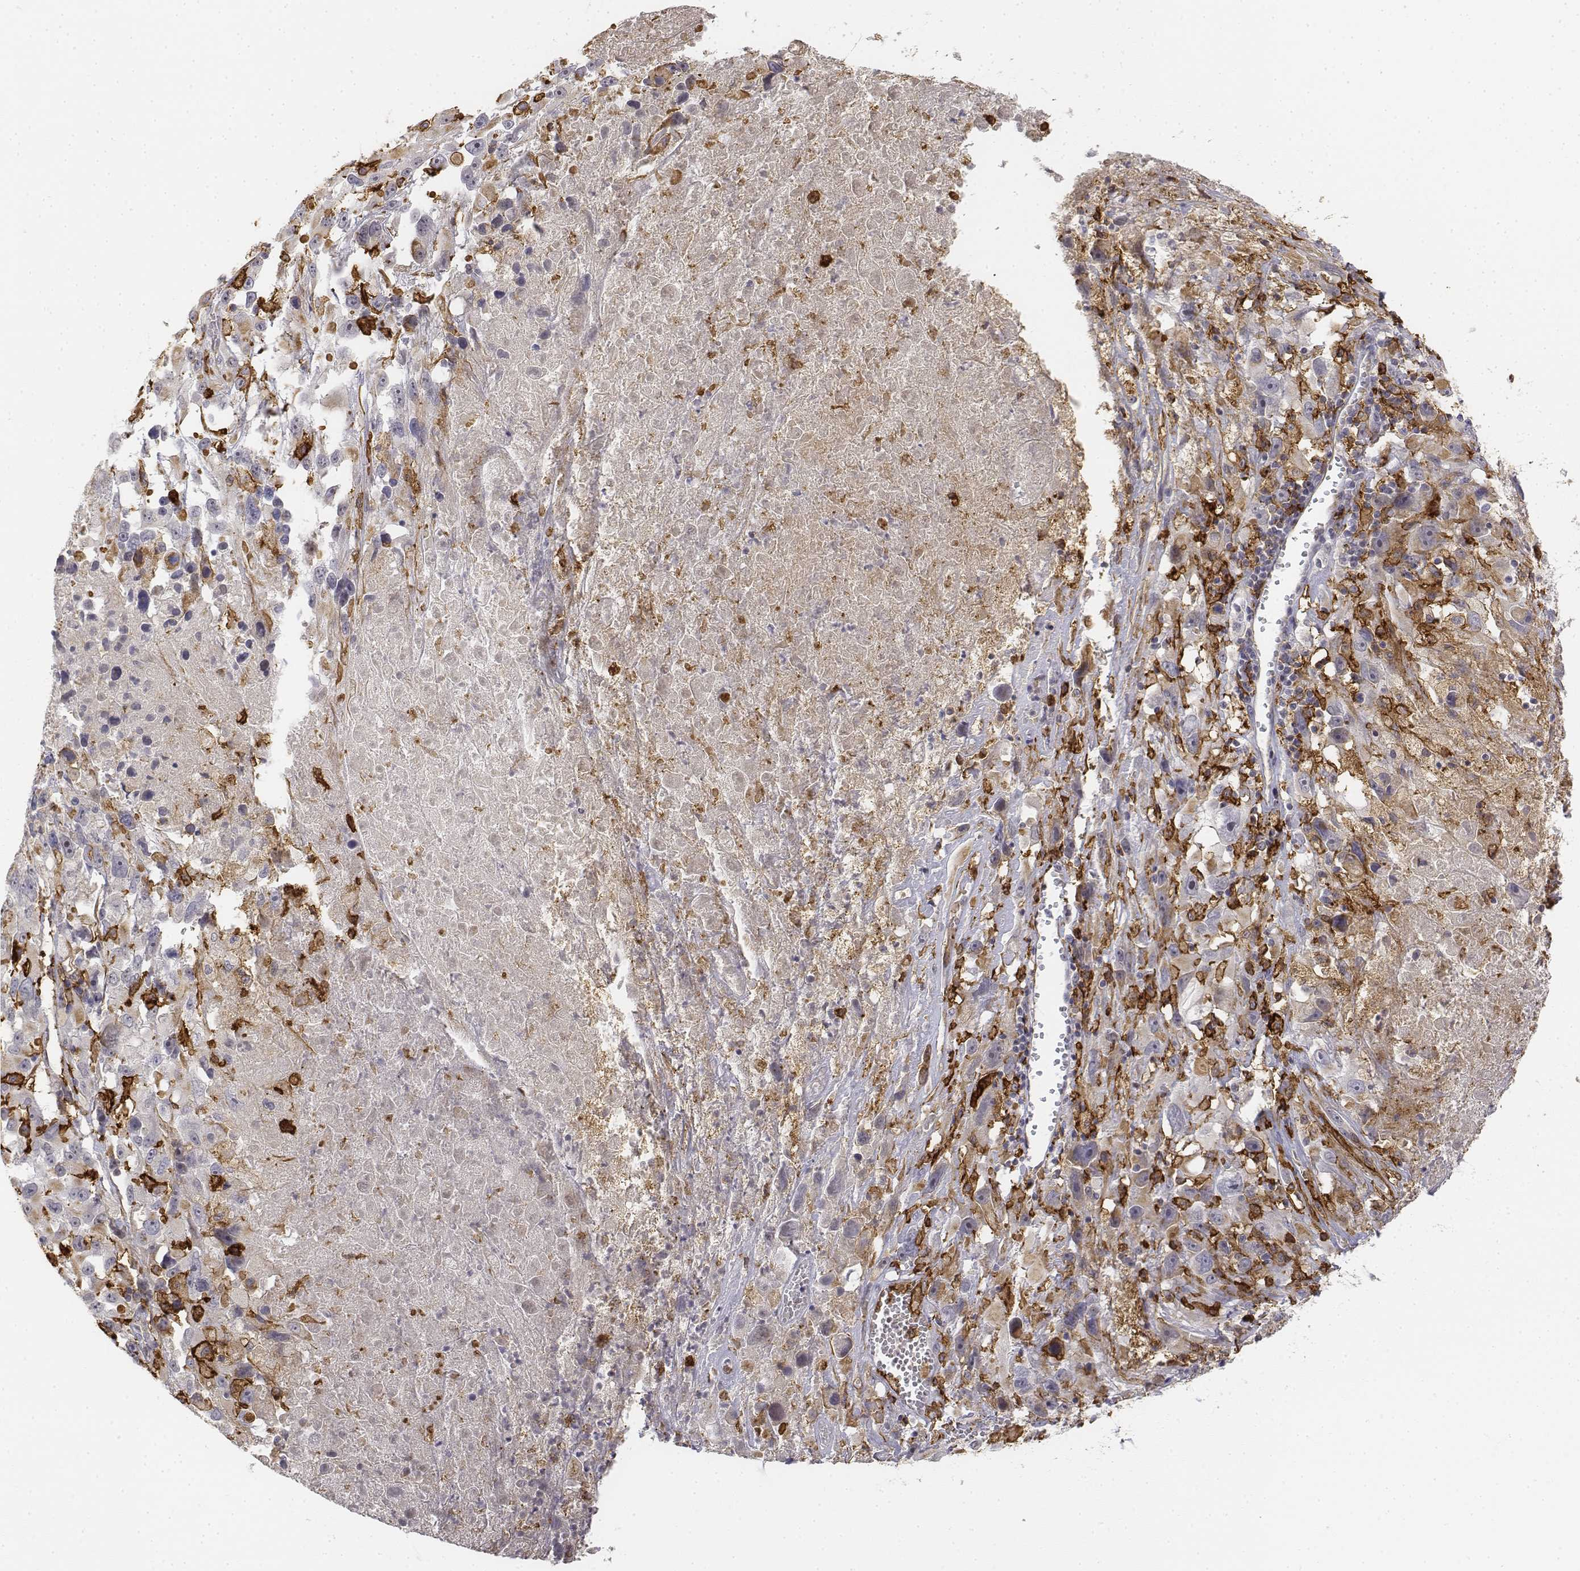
{"staining": {"intensity": "negative", "quantity": "none", "location": "none"}, "tissue": "melanoma", "cell_type": "Tumor cells", "image_type": "cancer", "snomed": [{"axis": "morphology", "description": "Malignant melanoma, Metastatic site"}, {"axis": "topography", "description": "Lymph node"}], "caption": "Immunohistochemistry (IHC) histopathology image of malignant melanoma (metastatic site) stained for a protein (brown), which demonstrates no positivity in tumor cells.", "gene": "CD14", "patient": {"sex": "male", "age": 50}}